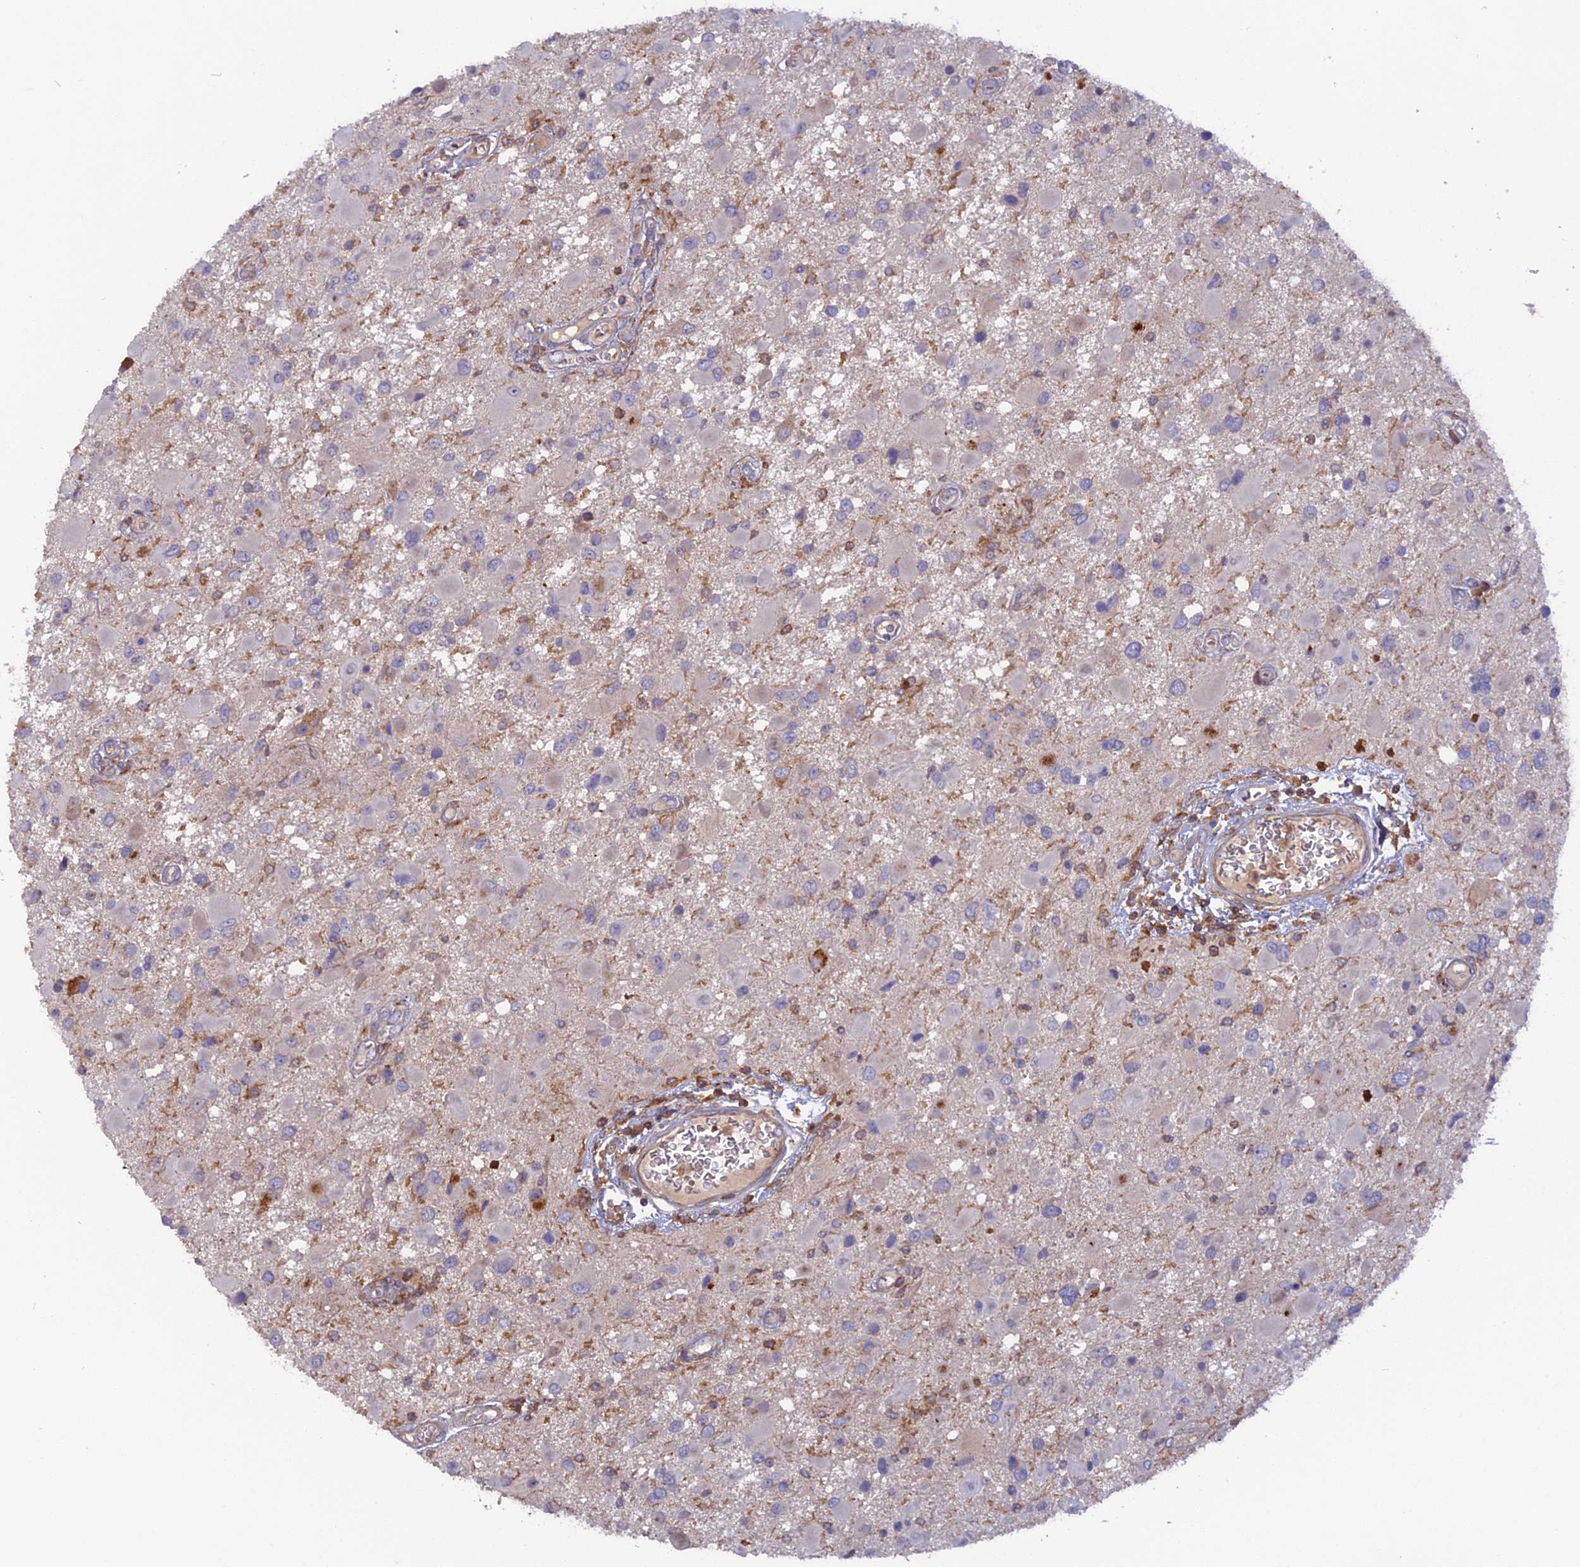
{"staining": {"intensity": "negative", "quantity": "none", "location": "none"}, "tissue": "glioma", "cell_type": "Tumor cells", "image_type": "cancer", "snomed": [{"axis": "morphology", "description": "Glioma, malignant, High grade"}, {"axis": "topography", "description": "Brain"}], "caption": "Tumor cells show no significant protein staining in glioma.", "gene": "CPNE7", "patient": {"sex": "male", "age": 53}}